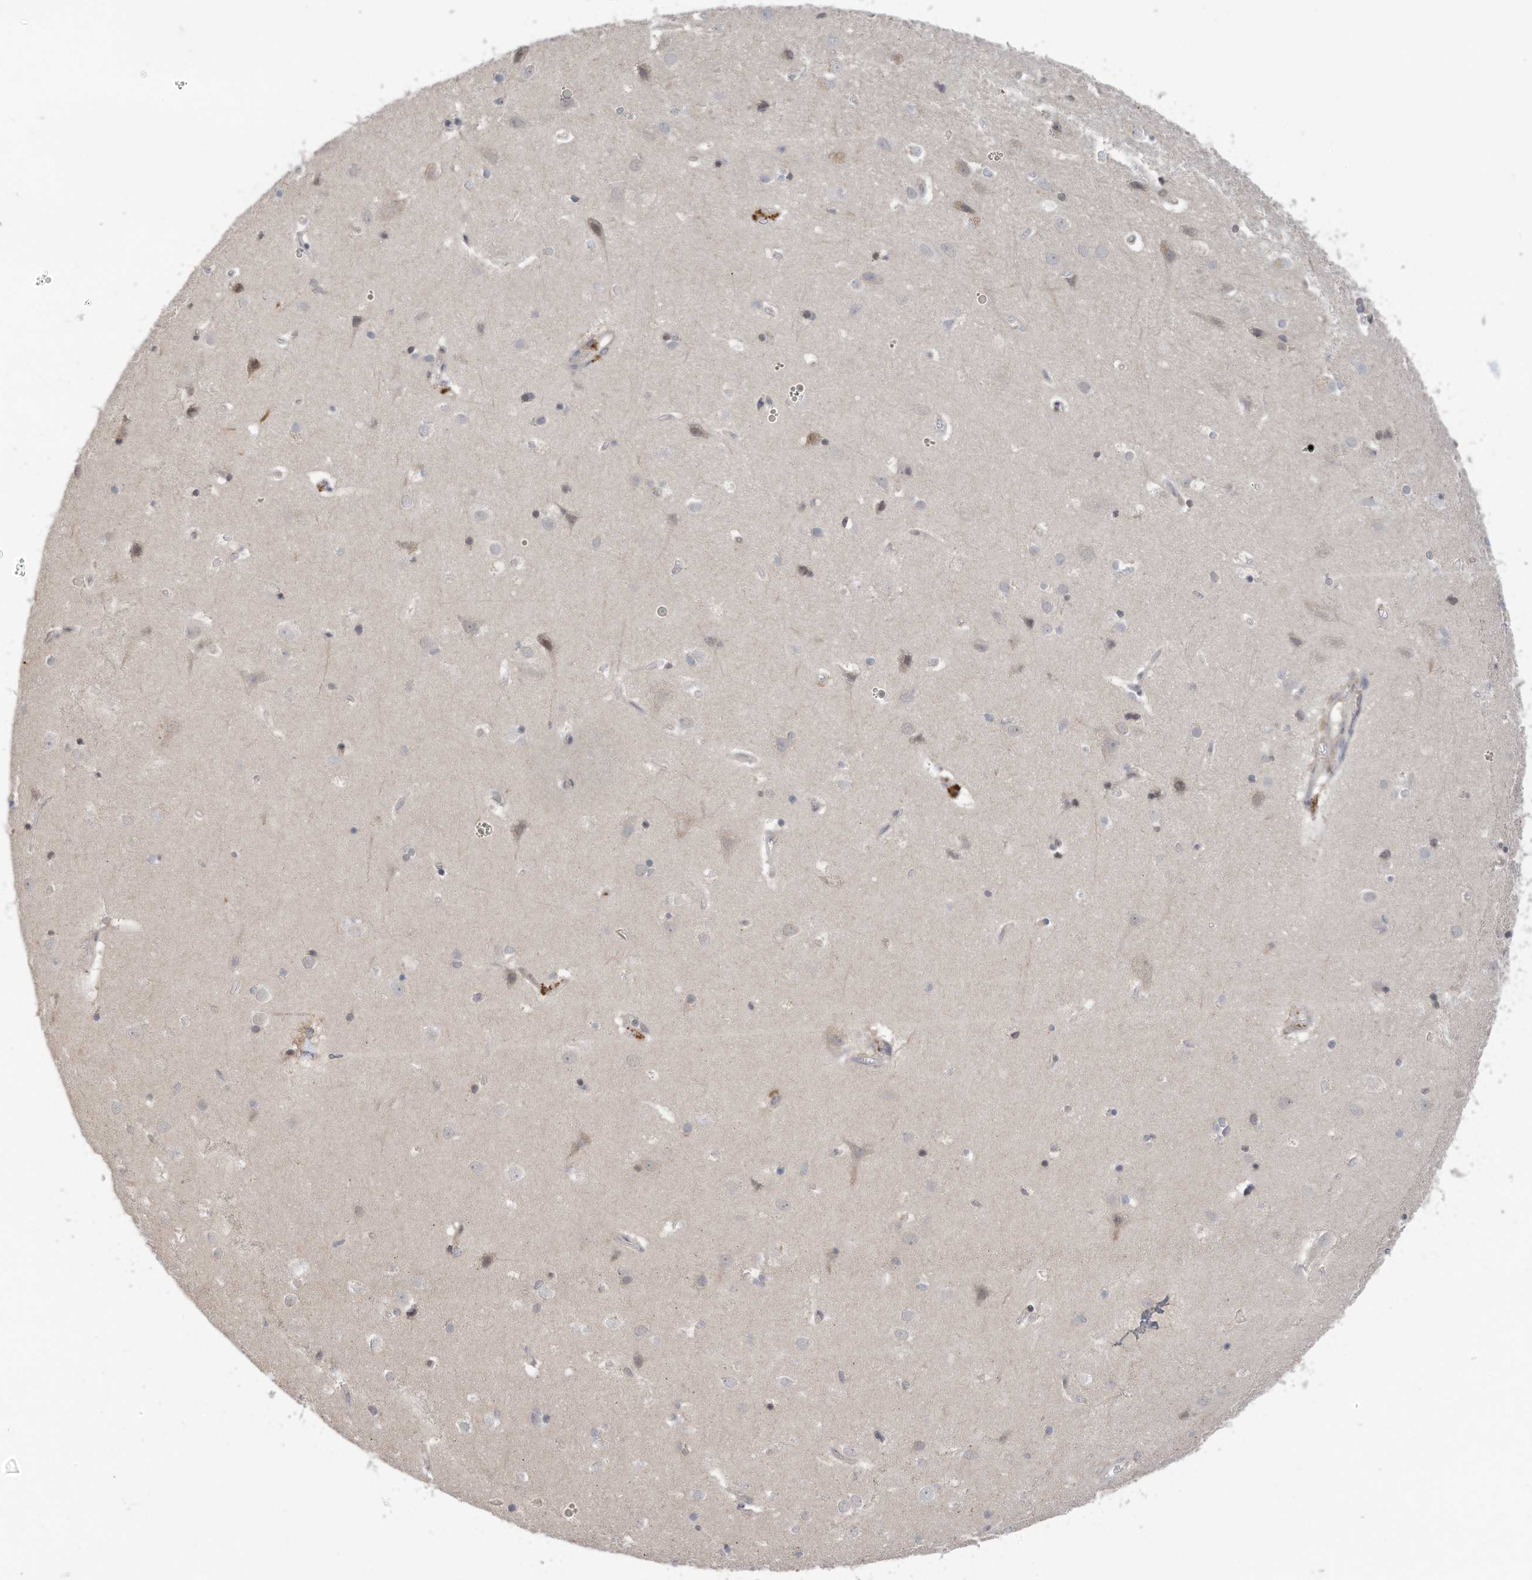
{"staining": {"intensity": "negative", "quantity": "none", "location": "none"}, "tissue": "cerebral cortex", "cell_type": "Endothelial cells", "image_type": "normal", "snomed": [{"axis": "morphology", "description": "Normal tissue, NOS"}, {"axis": "topography", "description": "Cerebral cortex"}], "caption": "Unremarkable cerebral cortex was stained to show a protein in brown. There is no significant positivity in endothelial cells. (DAB (3,3'-diaminobenzidine) immunohistochemistry (IHC) with hematoxylin counter stain).", "gene": "REC8", "patient": {"sex": "male", "age": 54}}